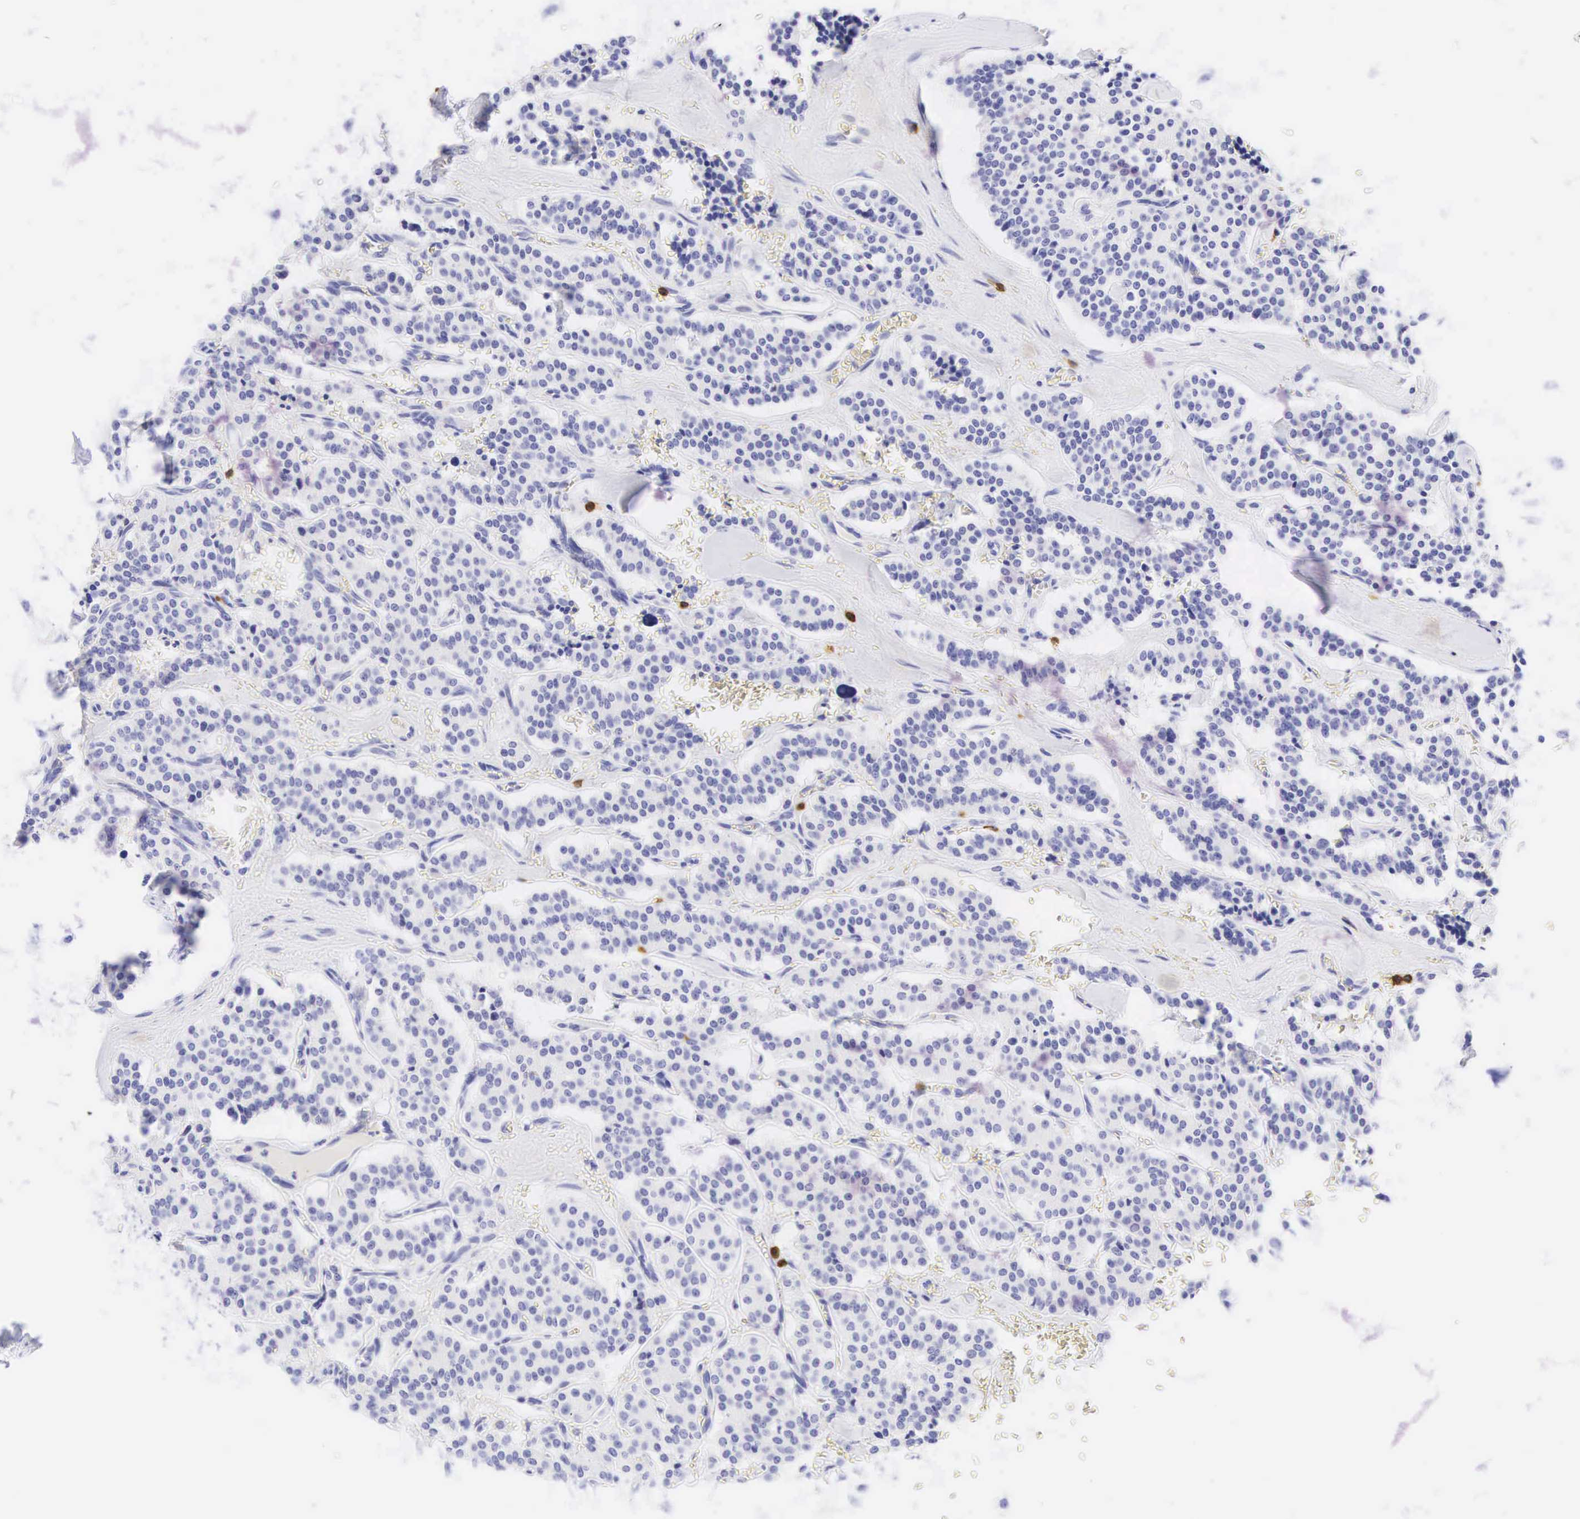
{"staining": {"intensity": "negative", "quantity": "none", "location": "none"}, "tissue": "carcinoid", "cell_type": "Tumor cells", "image_type": "cancer", "snomed": [{"axis": "morphology", "description": "Carcinoid, malignant, NOS"}, {"axis": "topography", "description": "Bronchus"}], "caption": "Carcinoid was stained to show a protein in brown. There is no significant staining in tumor cells.", "gene": "CD8A", "patient": {"sex": "male", "age": 55}}